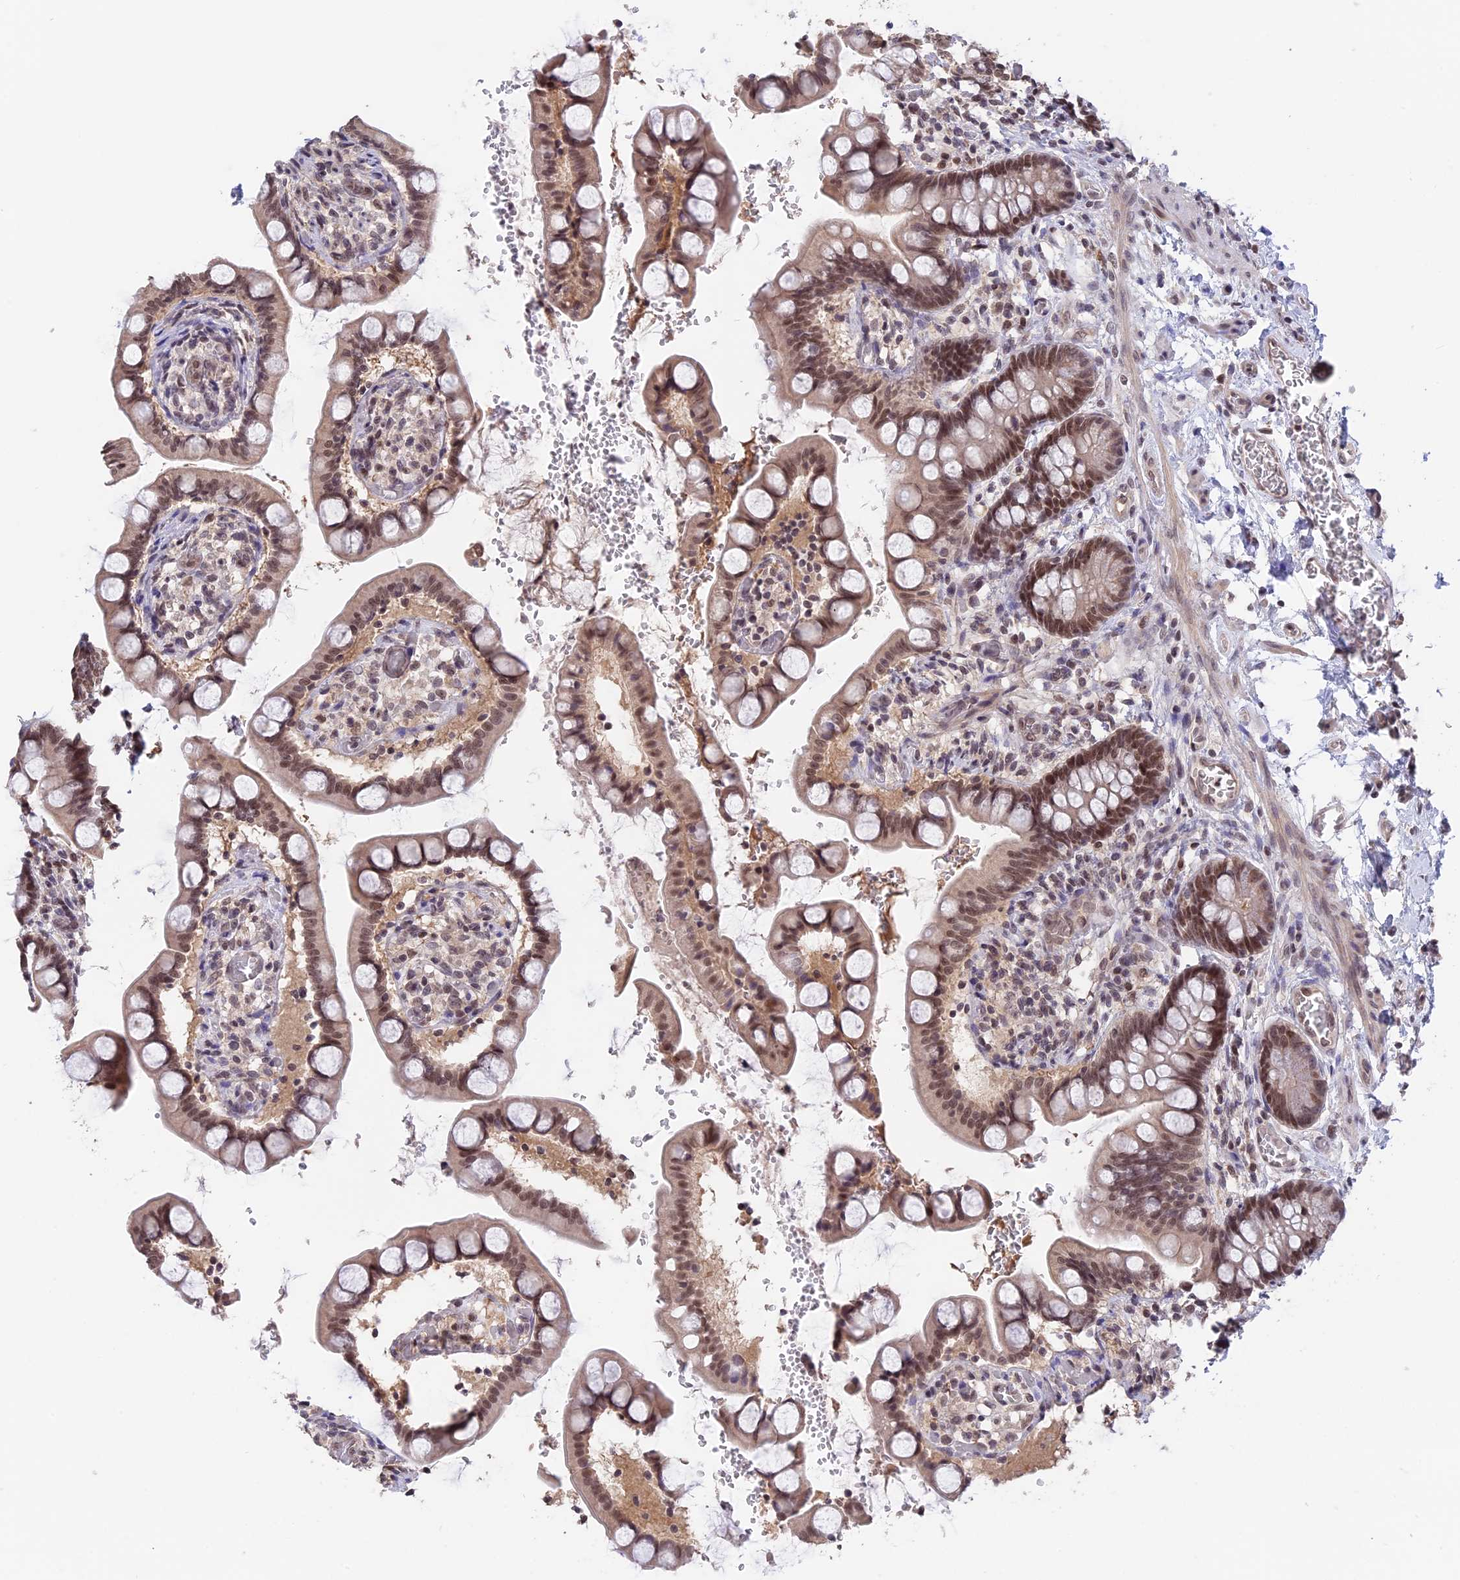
{"staining": {"intensity": "moderate", "quantity": ">75%", "location": "nuclear"}, "tissue": "small intestine", "cell_type": "Glandular cells", "image_type": "normal", "snomed": [{"axis": "morphology", "description": "Normal tissue, NOS"}, {"axis": "topography", "description": "Small intestine"}], "caption": "Glandular cells display moderate nuclear staining in approximately >75% of cells in benign small intestine.", "gene": "RFC5", "patient": {"sex": "male", "age": 52}}